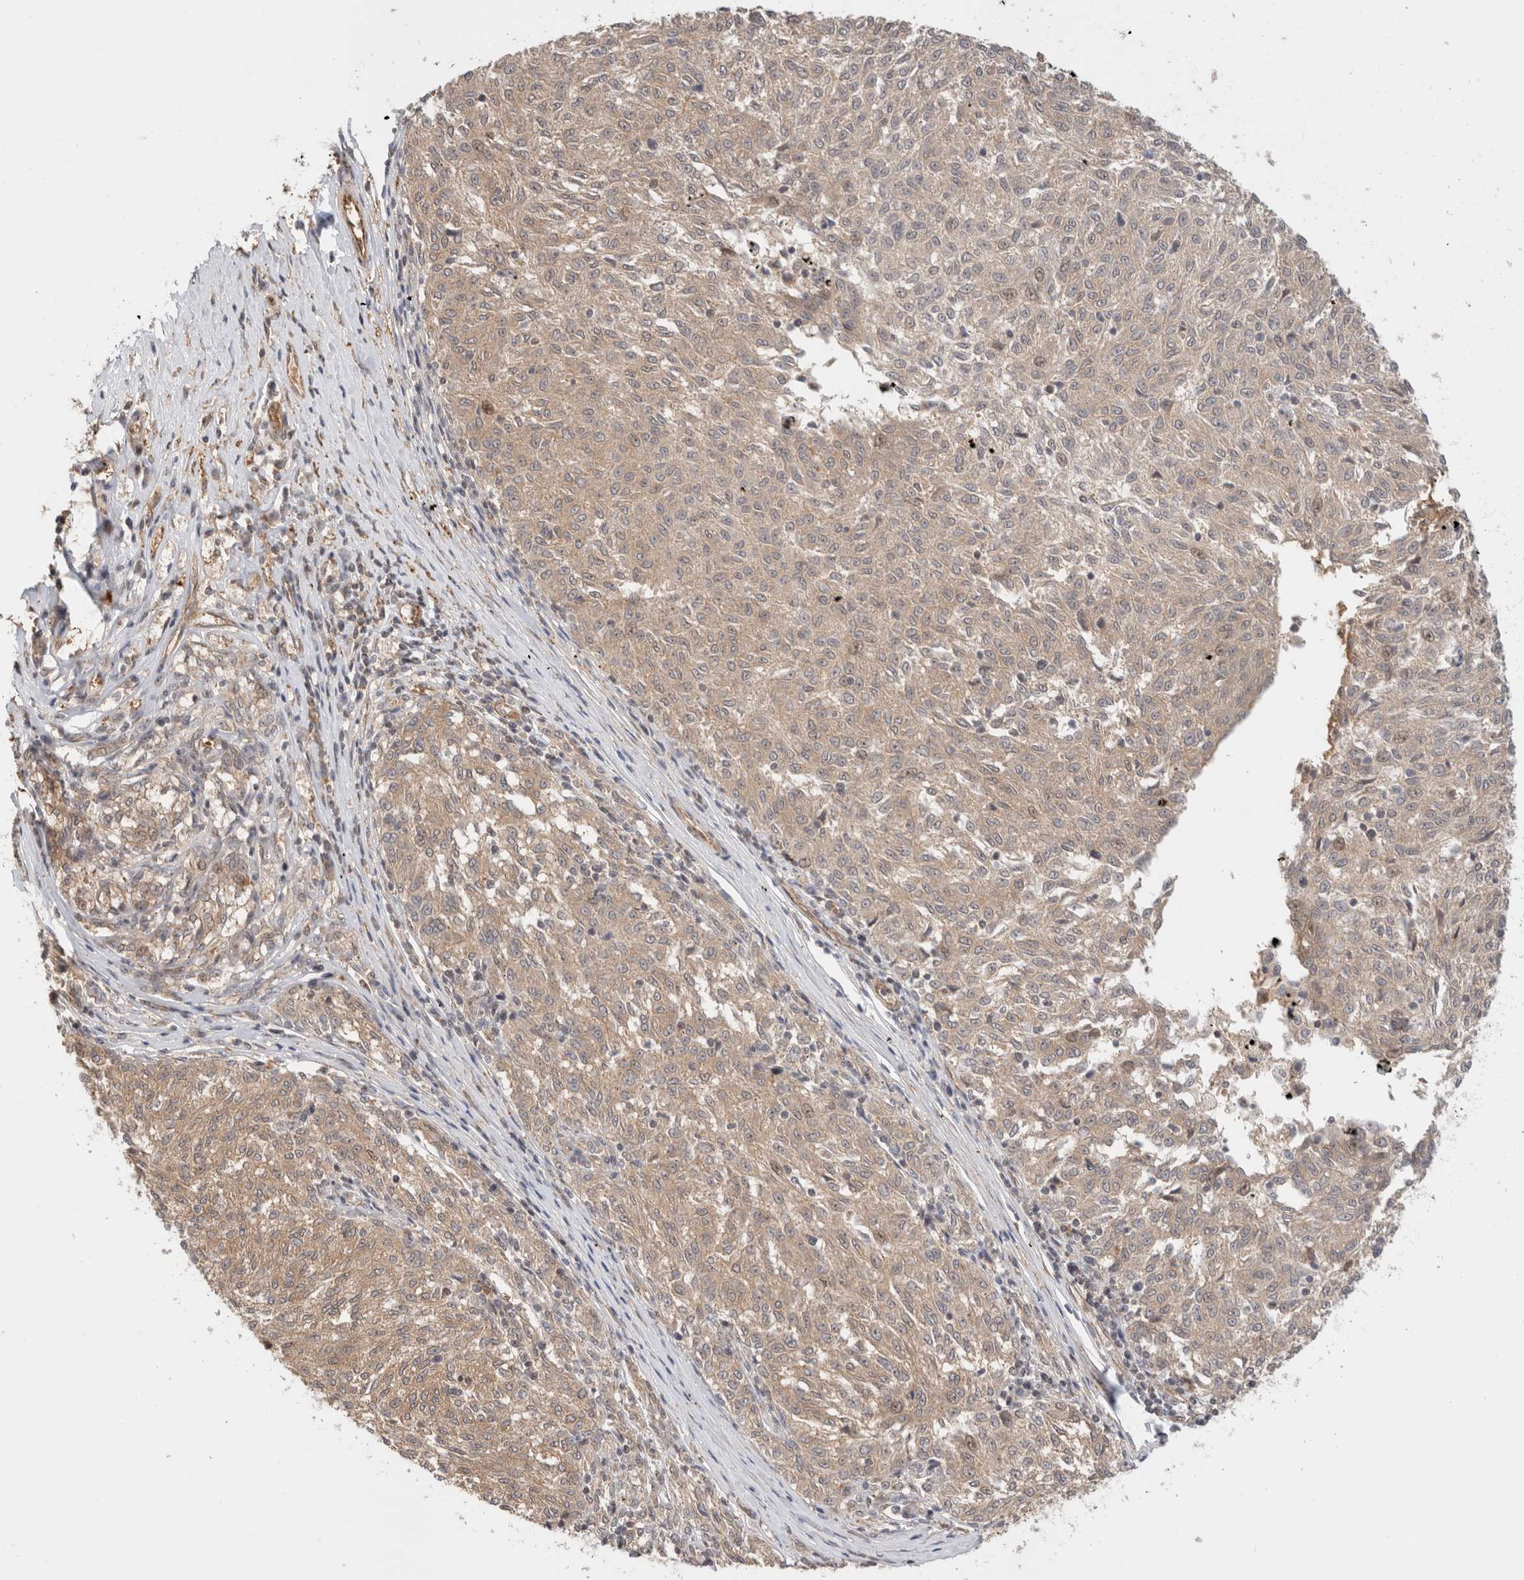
{"staining": {"intensity": "weak", "quantity": "<25%", "location": "cytoplasmic/membranous"}, "tissue": "melanoma", "cell_type": "Tumor cells", "image_type": "cancer", "snomed": [{"axis": "morphology", "description": "Malignant melanoma, NOS"}, {"axis": "topography", "description": "Skin"}], "caption": "Human melanoma stained for a protein using IHC demonstrates no staining in tumor cells.", "gene": "OTUD6B", "patient": {"sex": "female", "age": 72}}